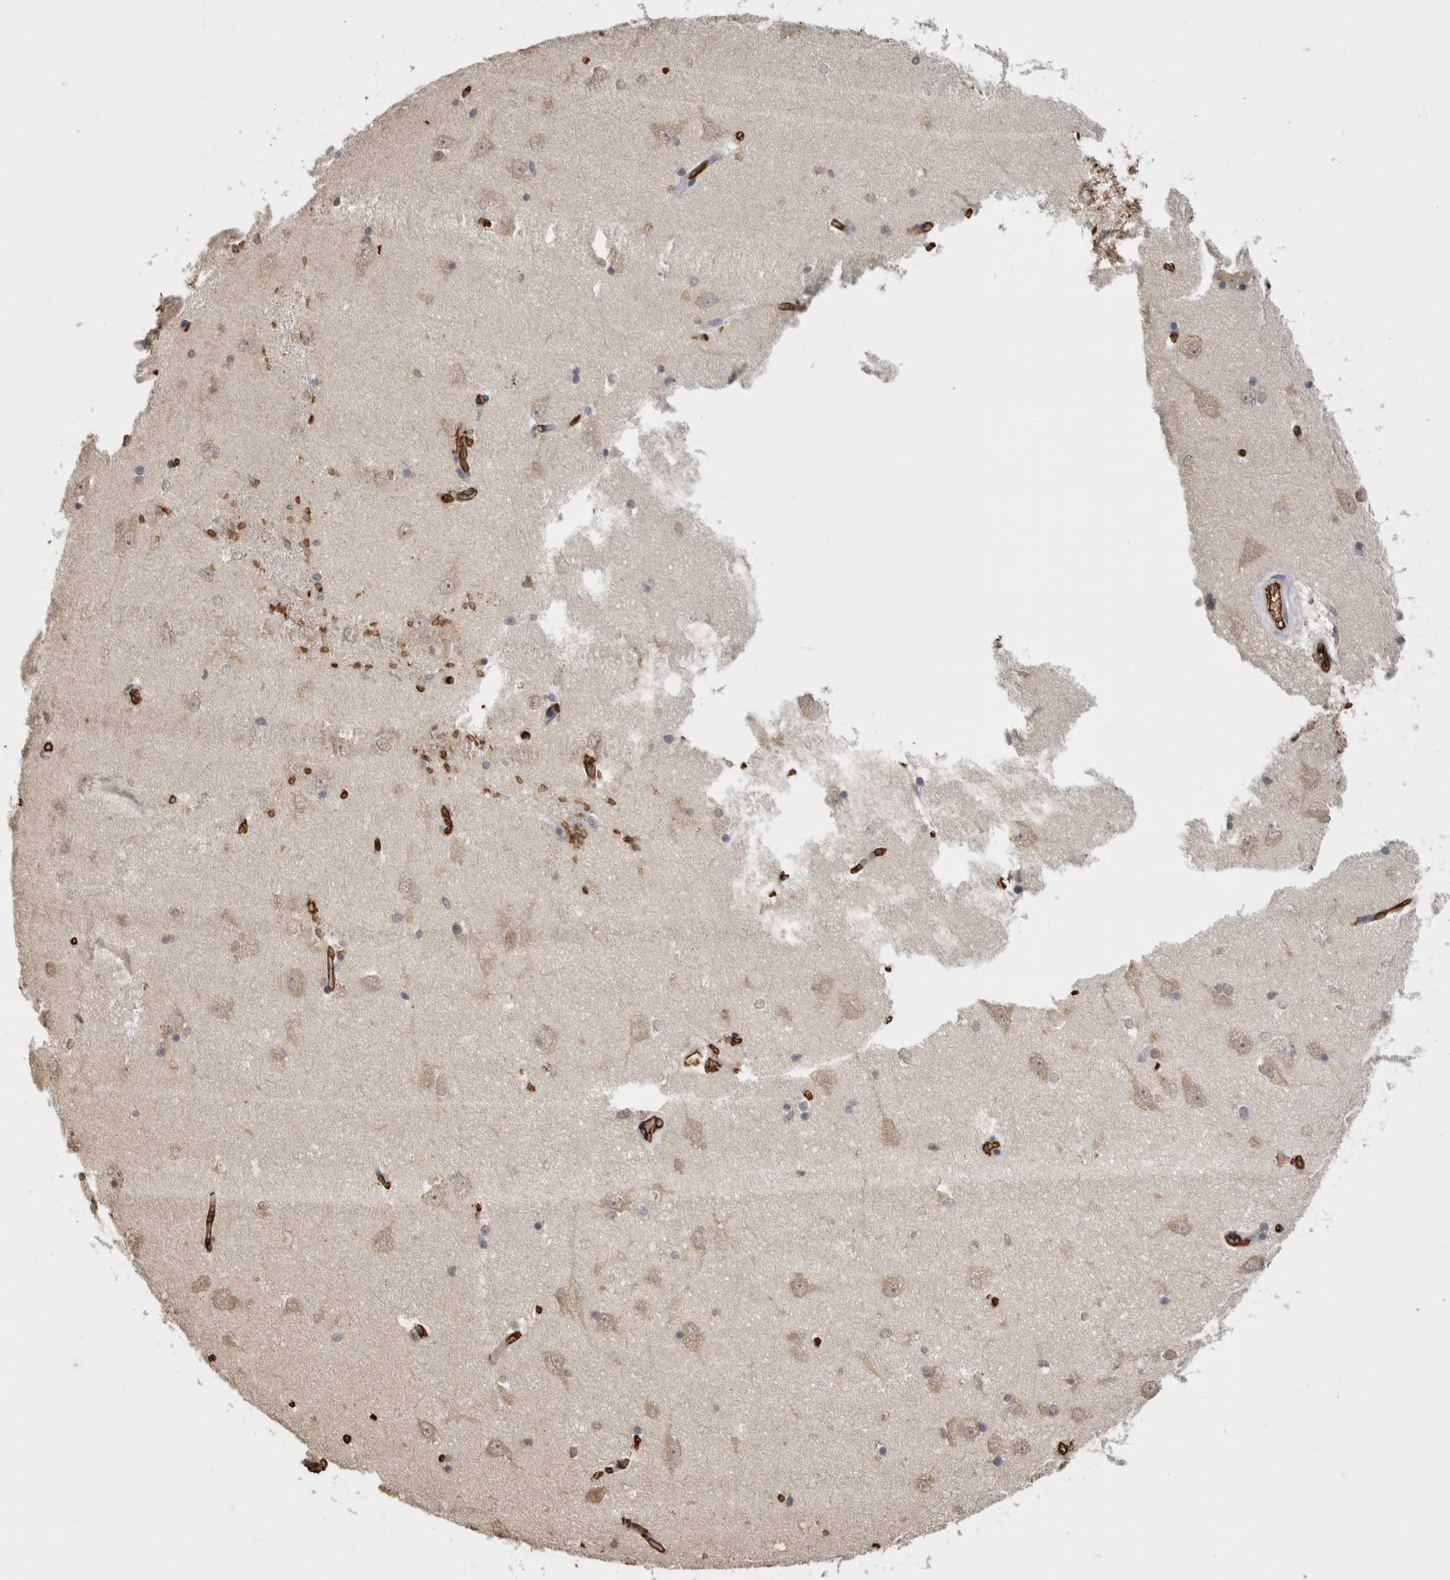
{"staining": {"intensity": "negative", "quantity": "none", "location": "none"}, "tissue": "hippocampus", "cell_type": "Glial cells", "image_type": "normal", "snomed": [{"axis": "morphology", "description": "Normal tissue, NOS"}, {"axis": "topography", "description": "Hippocampus"}], "caption": "Histopathology image shows no protein expression in glial cells of unremarkable hippocampus. (DAB (3,3'-diaminobenzidine) immunohistochemistry (IHC) with hematoxylin counter stain).", "gene": "IL27", "patient": {"sex": "male", "age": 45}}